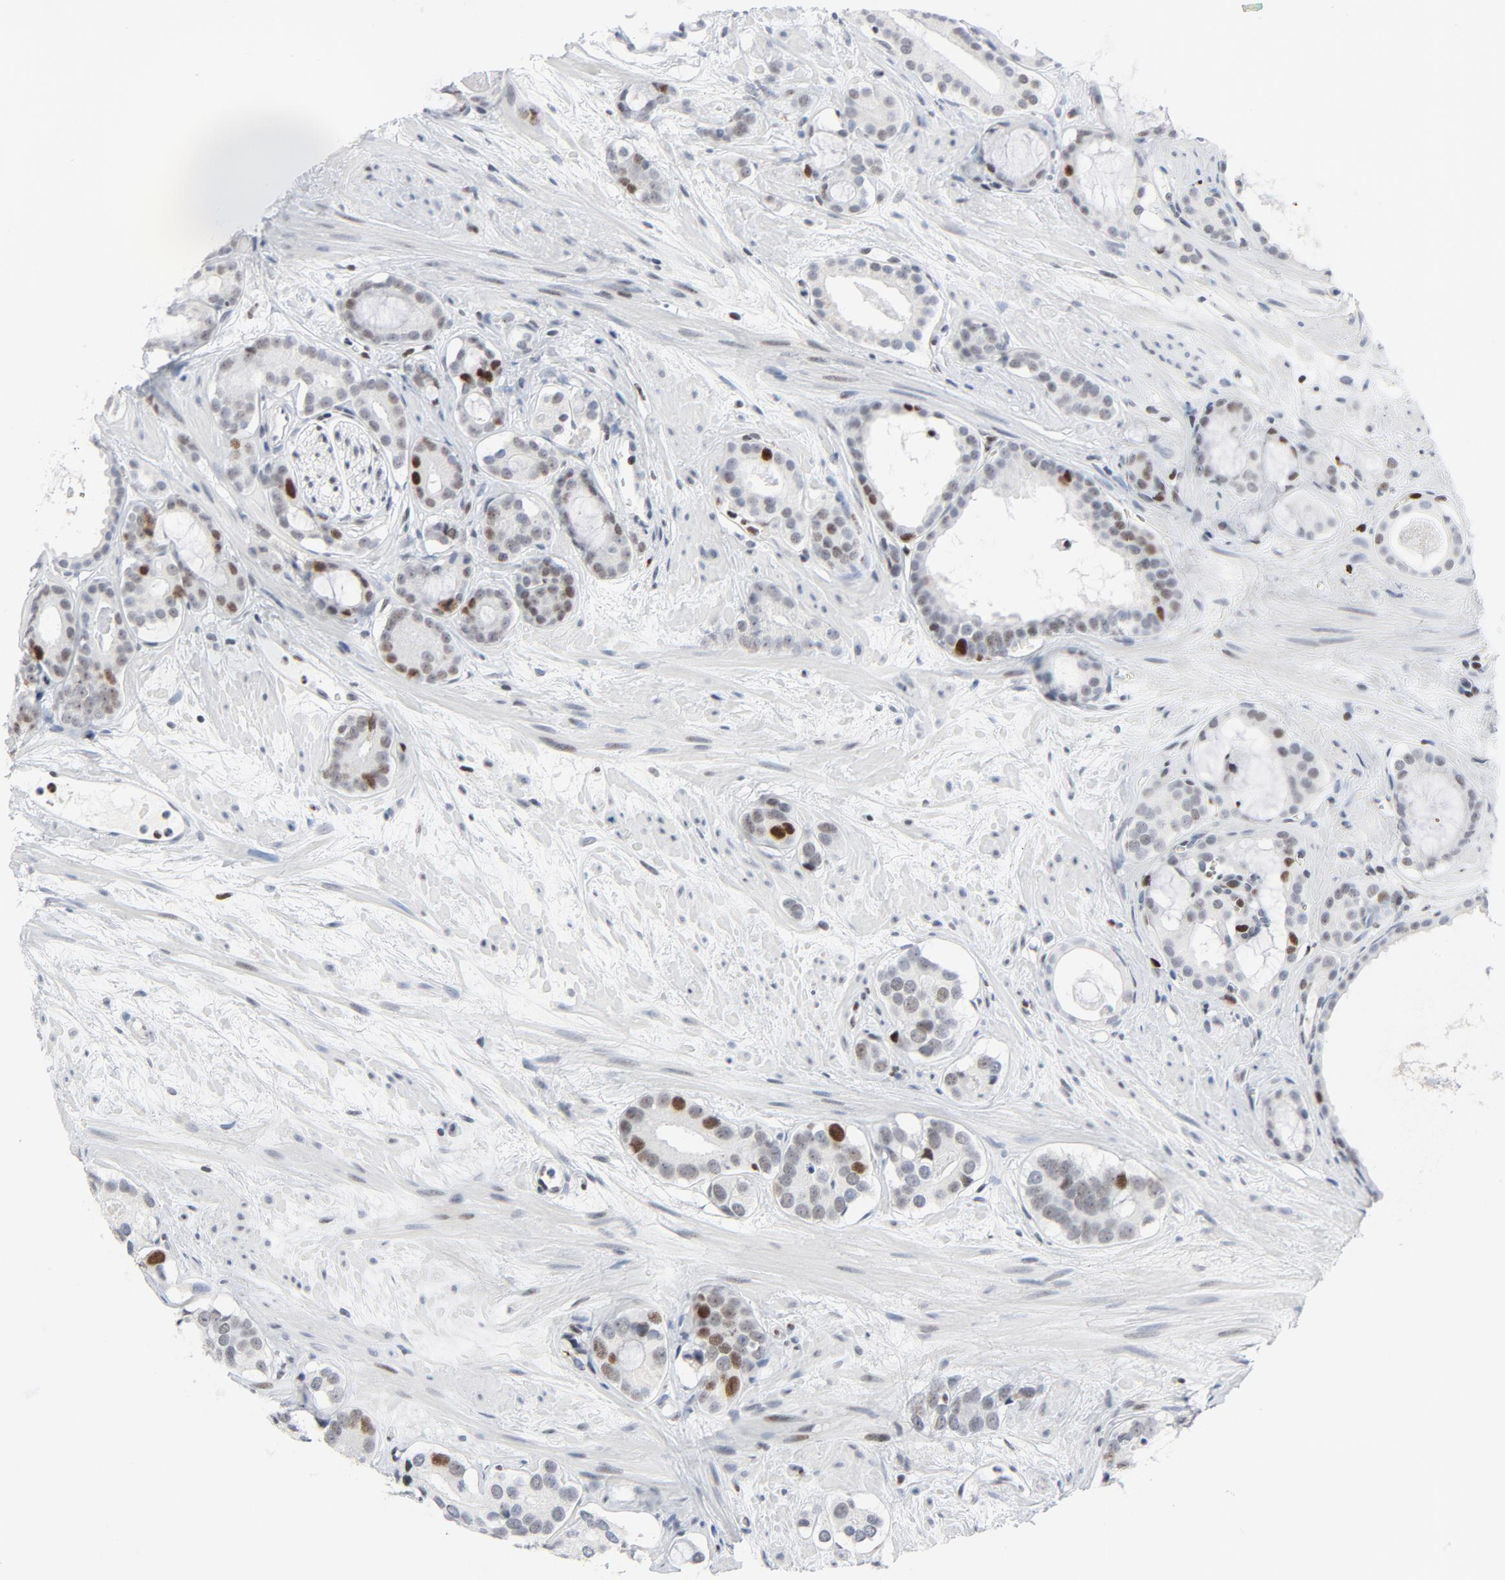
{"staining": {"intensity": "moderate", "quantity": "<25%", "location": "nuclear"}, "tissue": "prostate cancer", "cell_type": "Tumor cells", "image_type": "cancer", "snomed": [{"axis": "morphology", "description": "Adenocarcinoma, Low grade"}, {"axis": "topography", "description": "Prostate"}], "caption": "Moderate nuclear protein expression is present in about <25% of tumor cells in prostate cancer.", "gene": "POLD1", "patient": {"sex": "male", "age": 57}}